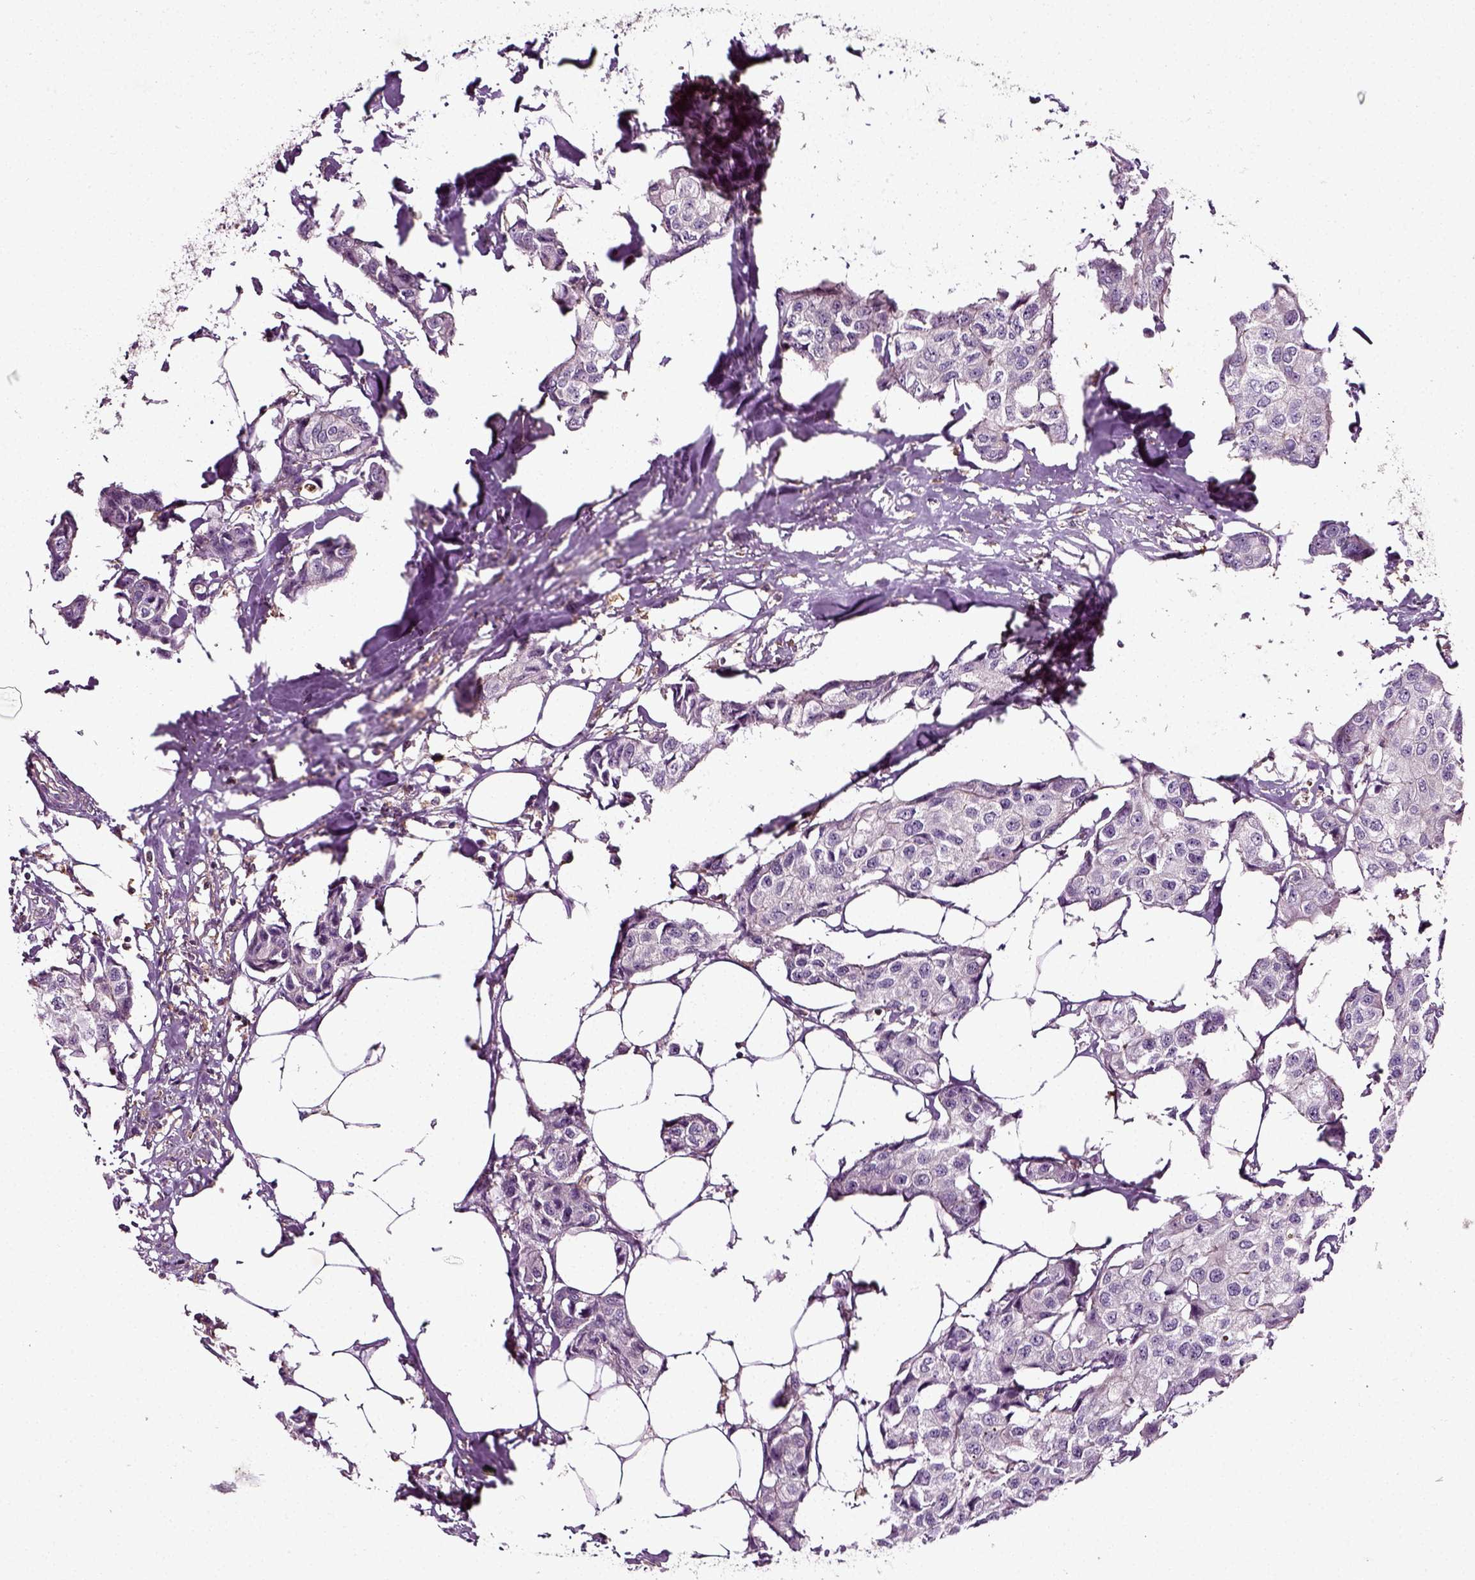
{"staining": {"intensity": "negative", "quantity": "none", "location": "none"}, "tissue": "breast cancer", "cell_type": "Tumor cells", "image_type": "cancer", "snomed": [{"axis": "morphology", "description": "Duct carcinoma"}, {"axis": "topography", "description": "Breast"}], "caption": "Tumor cells are negative for brown protein staining in intraductal carcinoma (breast).", "gene": "RHOF", "patient": {"sex": "female", "age": 80}}